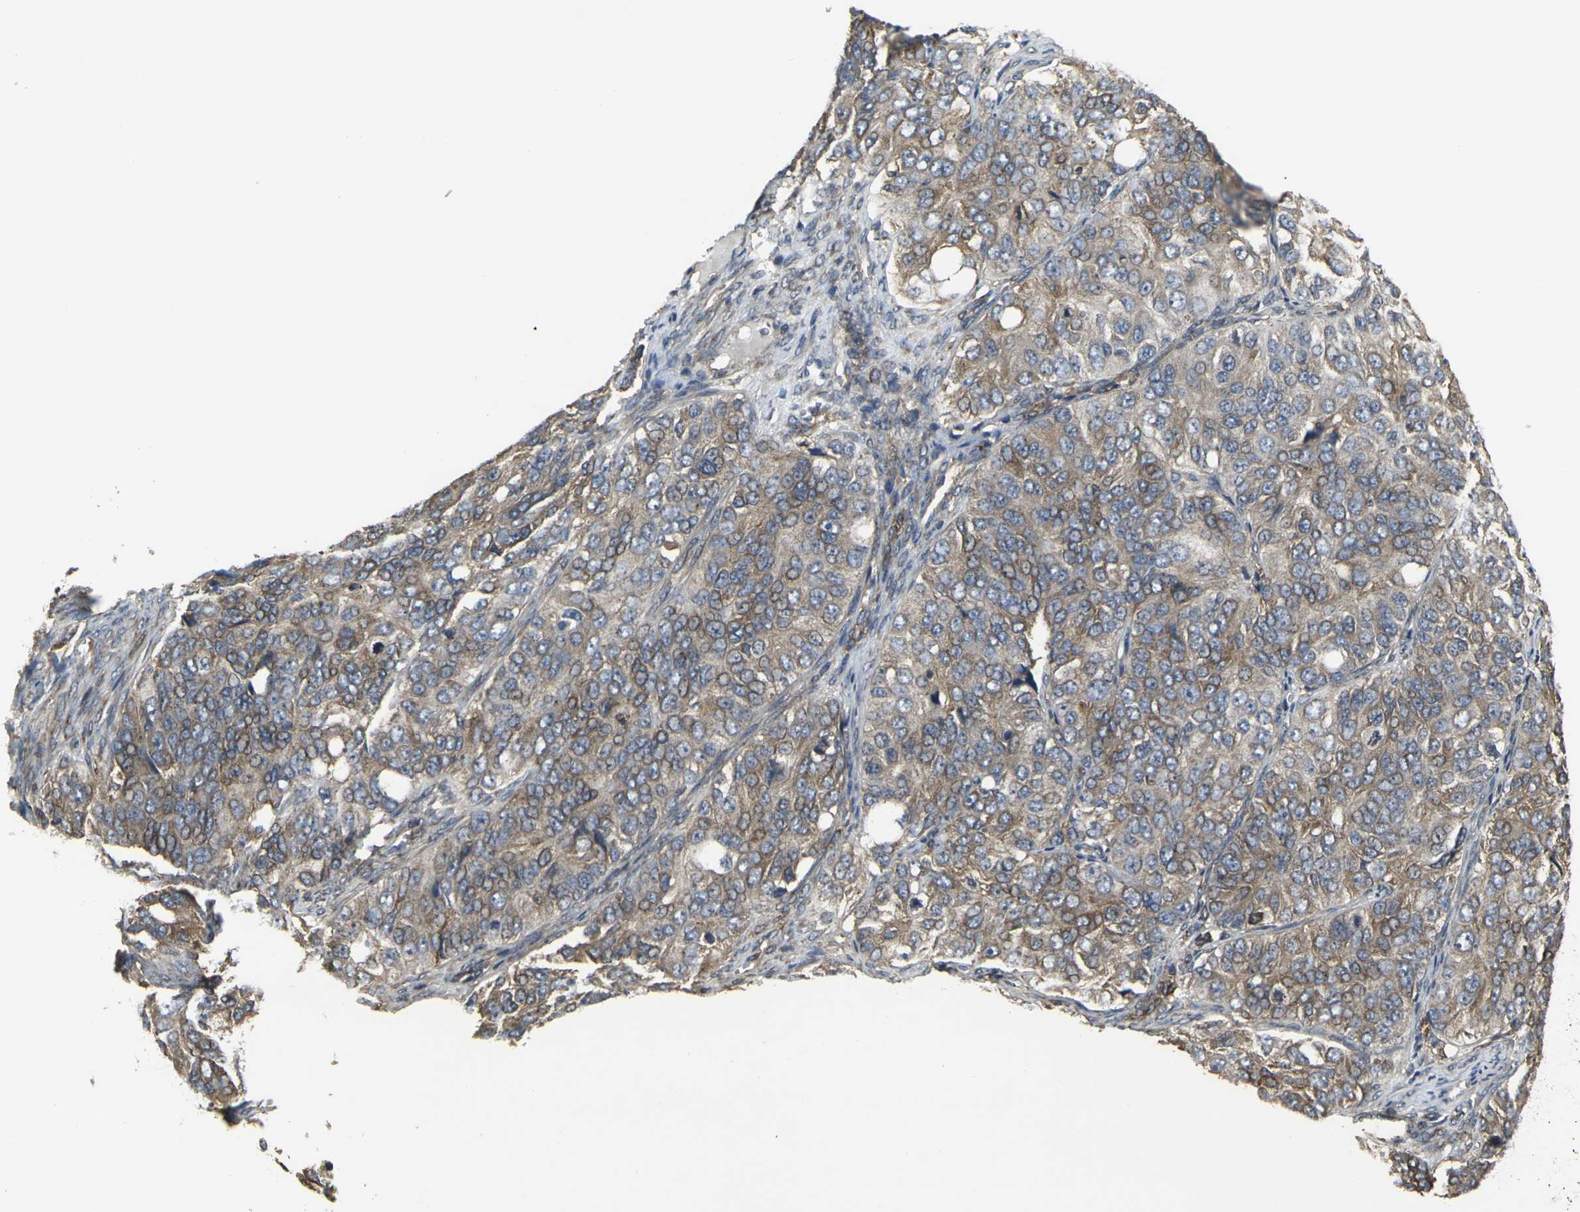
{"staining": {"intensity": "weak", "quantity": ">75%", "location": "cytoplasmic/membranous"}, "tissue": "ovarian cancer", "cell_type": "Tumor cells", "image_type": "cancer", "snomed": [{"axis": "morphology", "description": "Carcinoma, endometroid"}, {"axis": "topography", "description": "Ovary"}], "caption": "Ovarian endometroid carcinoma stained with DAB (3,3'-diaminobenzidine) IHC demonstrates low levels of weak cytoplasmic/membranous staining in approximately >75% of tumor cells. The protein is stained brown, and the nuclei are stained in blue (DAB (3,3'-diaminobenzidine) IHC with brightfield microscopy, high magnification).", "gene": "PRKACB", "patient": {"sex": "female", "age": 51}}